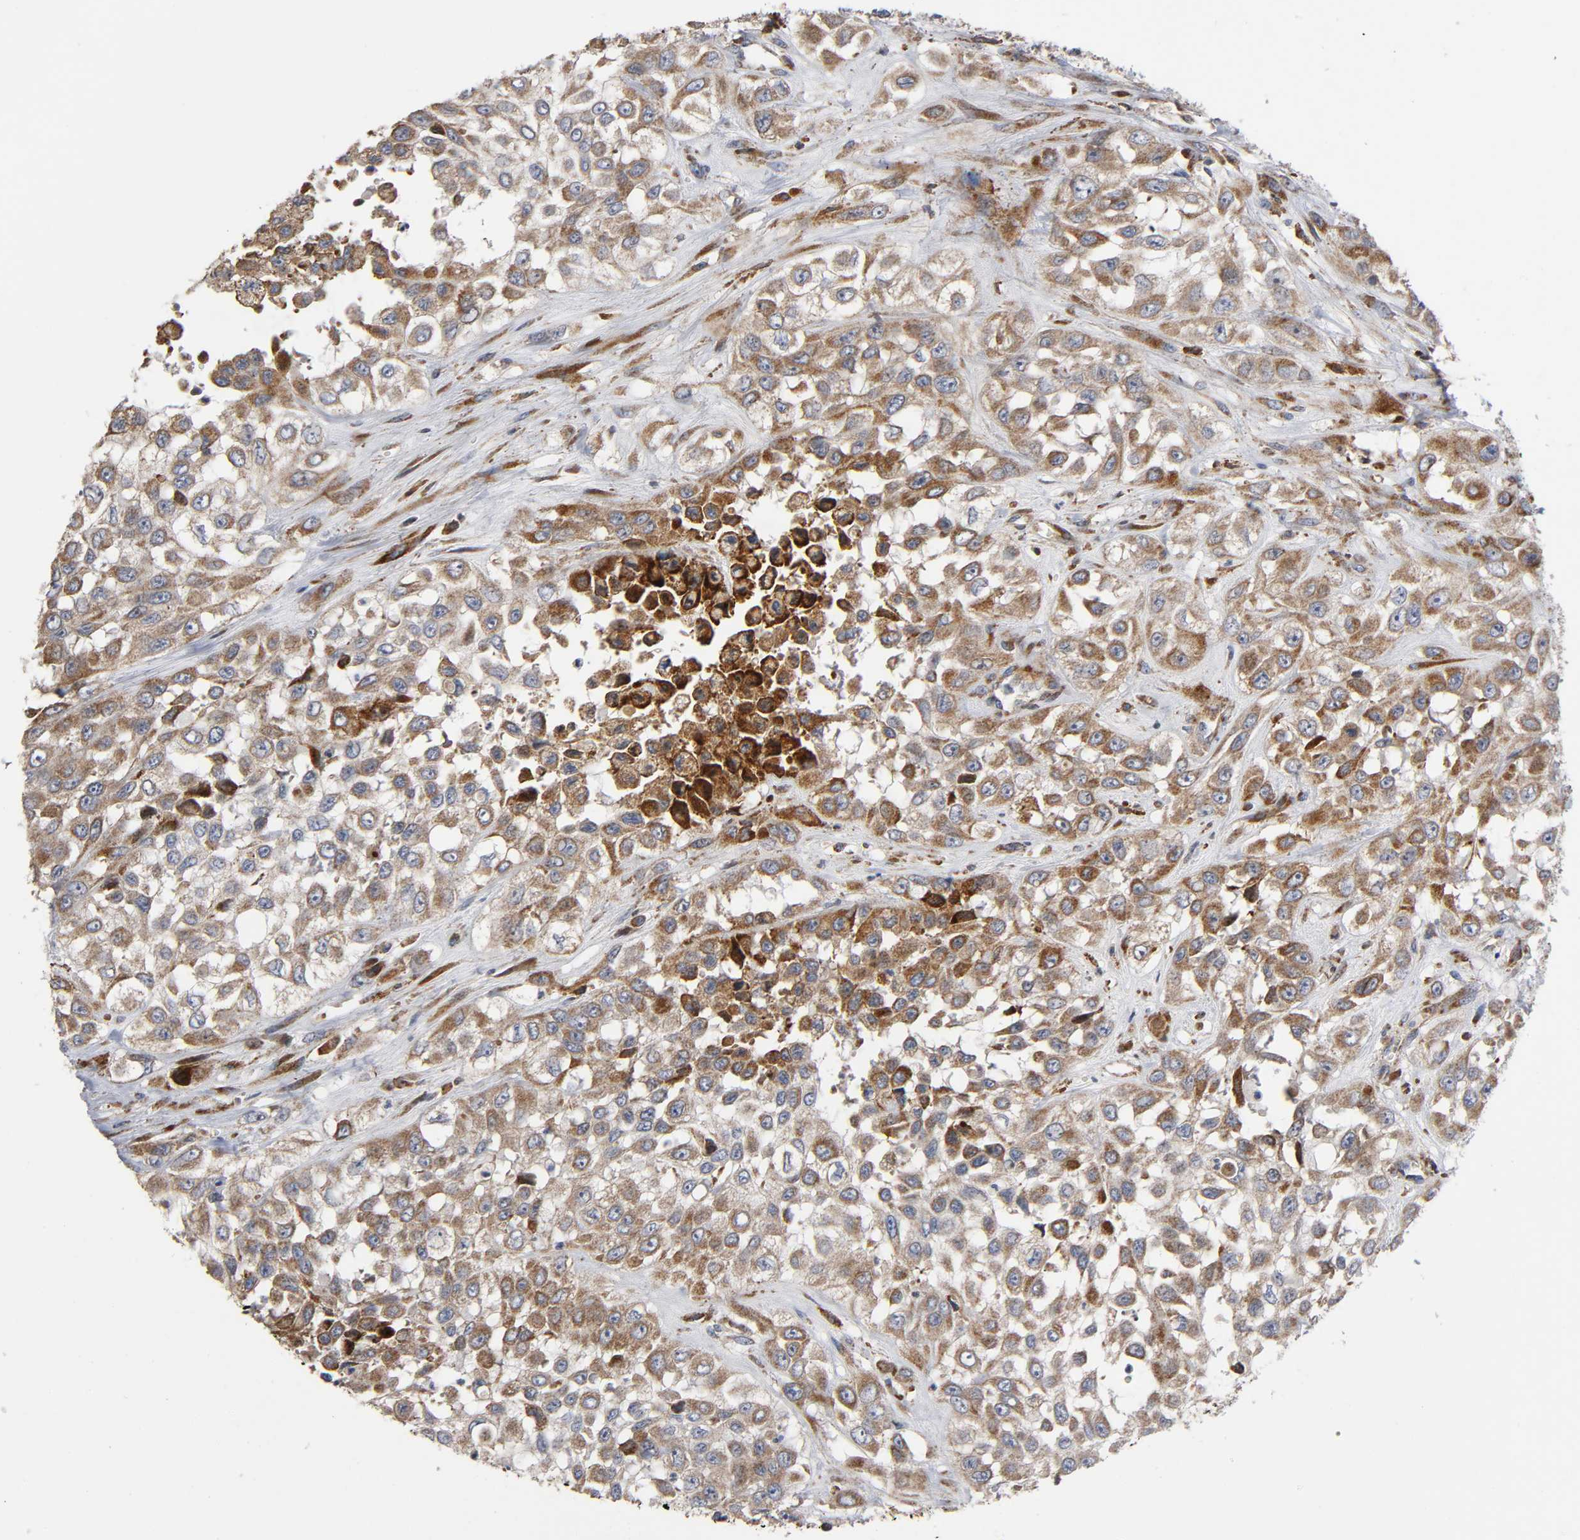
{"staining": {"intensity": "moderate", "quantity": "25%-75%", "location": "cytoplasmic/membranous"}, "tissue": "urothelial cancer", "cell_type": "Tumor cells", "image_type": "cancer", "snomed": [{"axis": "morphology", "description": "Urothelial carcinoma, High grade"}, {"axis": "topography", "description": "Urinary bladder"}], "caption": "Immunohistochemical staining of urothelial carcinoma (high-grade) displays moderate cytoplasmic/membranous protein staining in about 25%-75% of tumor cells.", "gene": "MAP3K1", "patient": {"sex": "male", "age": 57}}